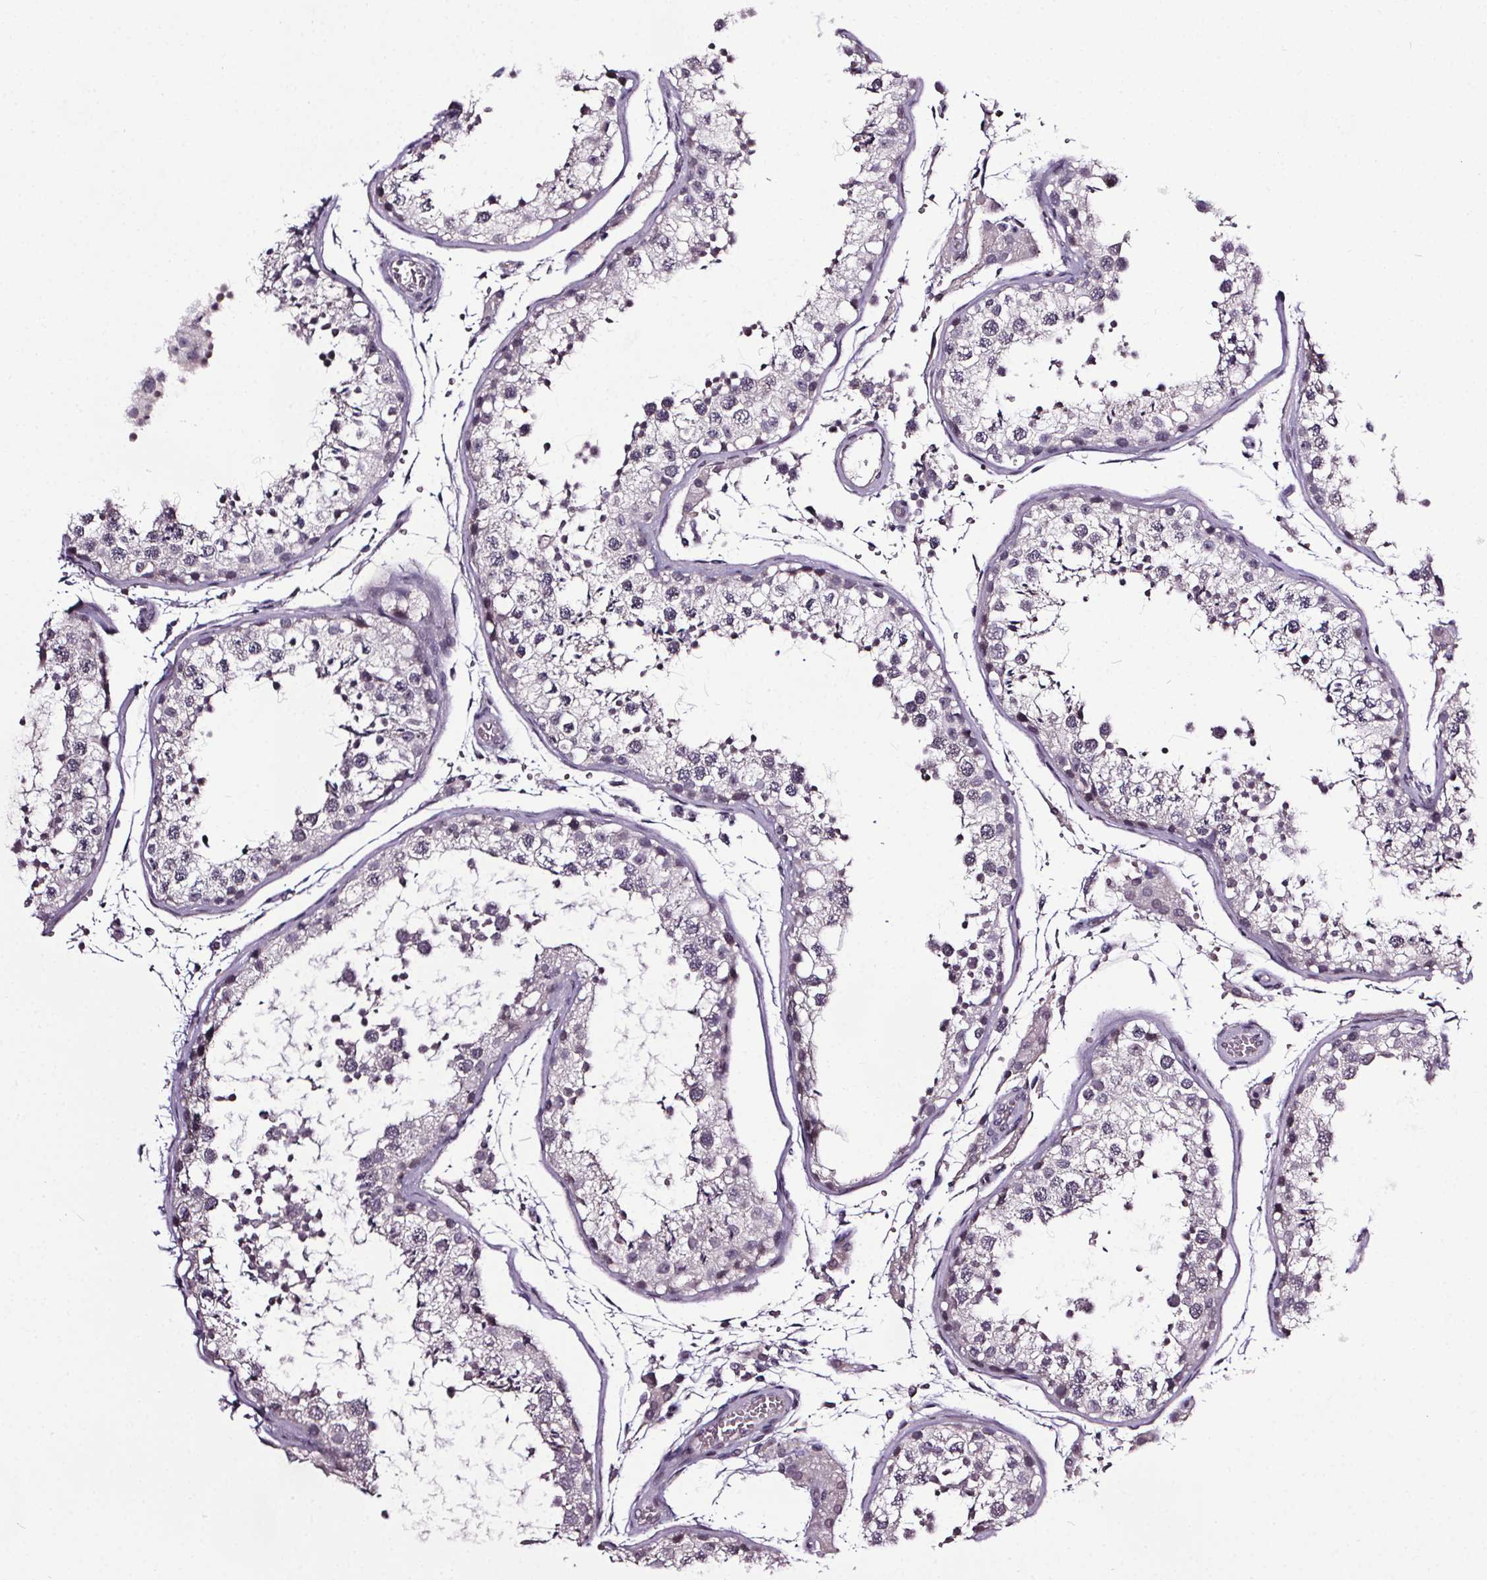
{"staining": {"intensity": "negative", "quantity": "none", "location": "none"}, "tissue": "testis", "cell_type": "Cells in seminiferous ducts", "image_type": "normal", "snomed": [{"axis": "morphology", "description": "Normal tissue, NOS"}, {"axis": "topography", "description": "Testis"}], "caption": "IHC micrograph of benign testis: testis stained with DAB (3,3'-diaminobenzidine) demonstrates no significant protein expression in cells in seminiferous ducts. Brightfield microscopy of IHC stained with DAB (brown) and hematoxylin (blue), captured at high magnification.", "gene": "NKX6", "patient": {"sex": "male", "age": 29}}